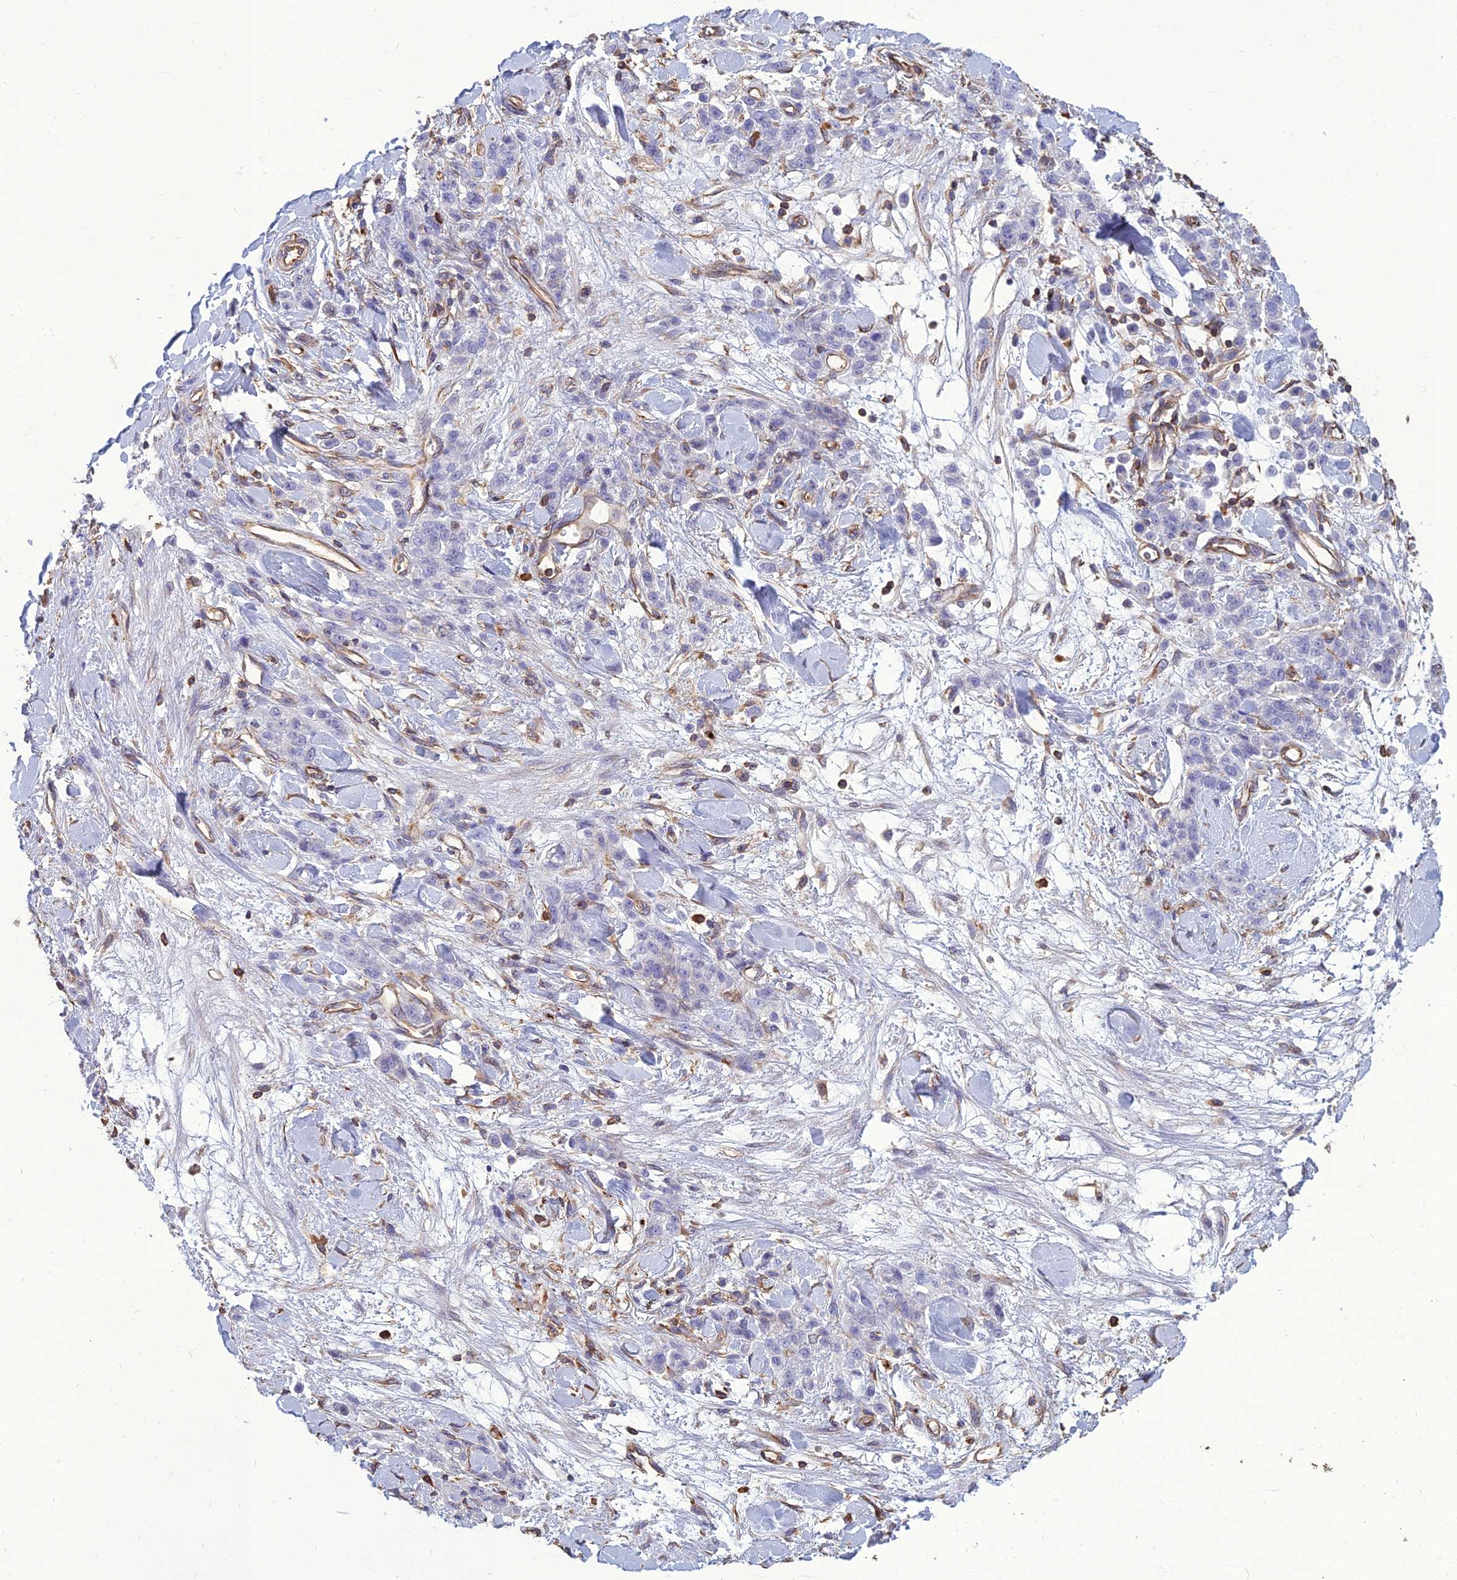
{"staining": {"intensity": "negative", "quantity": "none", "location": "none"}, "tissue": "stomach cancer", "cell_type": "Tumor cells", "image_type": "cancer", "snomed": [{"axis": "morphology", "description": "Normal tissue, NOS"}, {"axis": "morphology", "description": "Adenocarcinoma, NOS"}, {"axis": "topography", "description": "Stomach"}], "caption": "Protein analysis of stomach cancer shows no significant staining in tumor cells. Nuclei are stained in blue.", "gene": "PSMD11", "patient": {"sex": "male", "age": 82}}